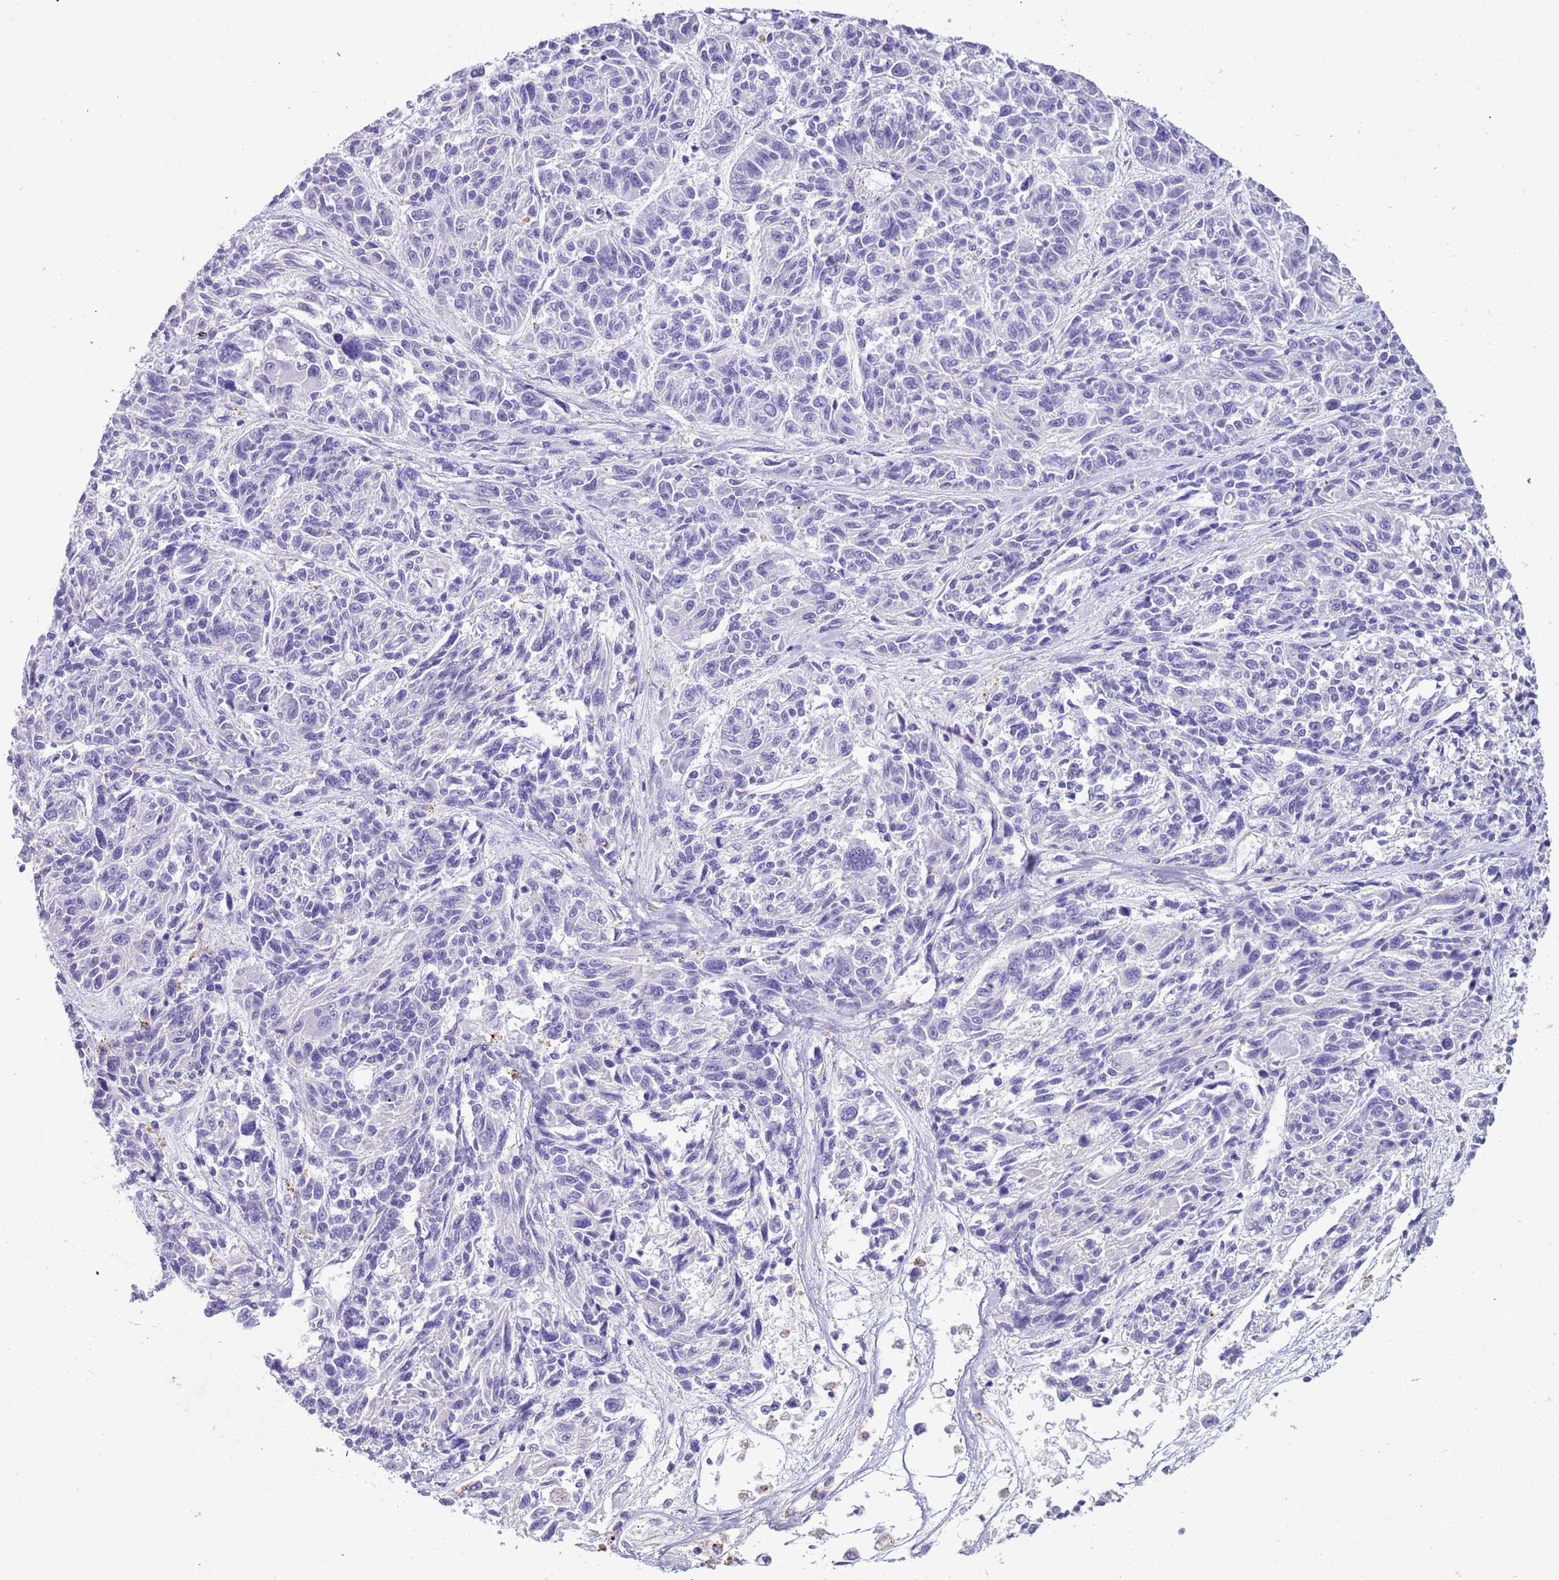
{"staining": {"intensity": "negative", "quantity": "none", "location": "none"}, "tissue": "melanoma", "cell_type": "Tumor cells", "image_type": "cancer", "snomed": [{"axis": "morphology", "description": "Malignant melanoma, NOS"}, {"axis": "topography", "description": "Skin"}], "caption": "High power microscopy histopathology image of an immunohistochemistry (IHC) histopathology image of melanoma, revealing no significant staining in tumor cells.", "gene": "PCGF2", "patient": {"sex": "male", "age": 53}}